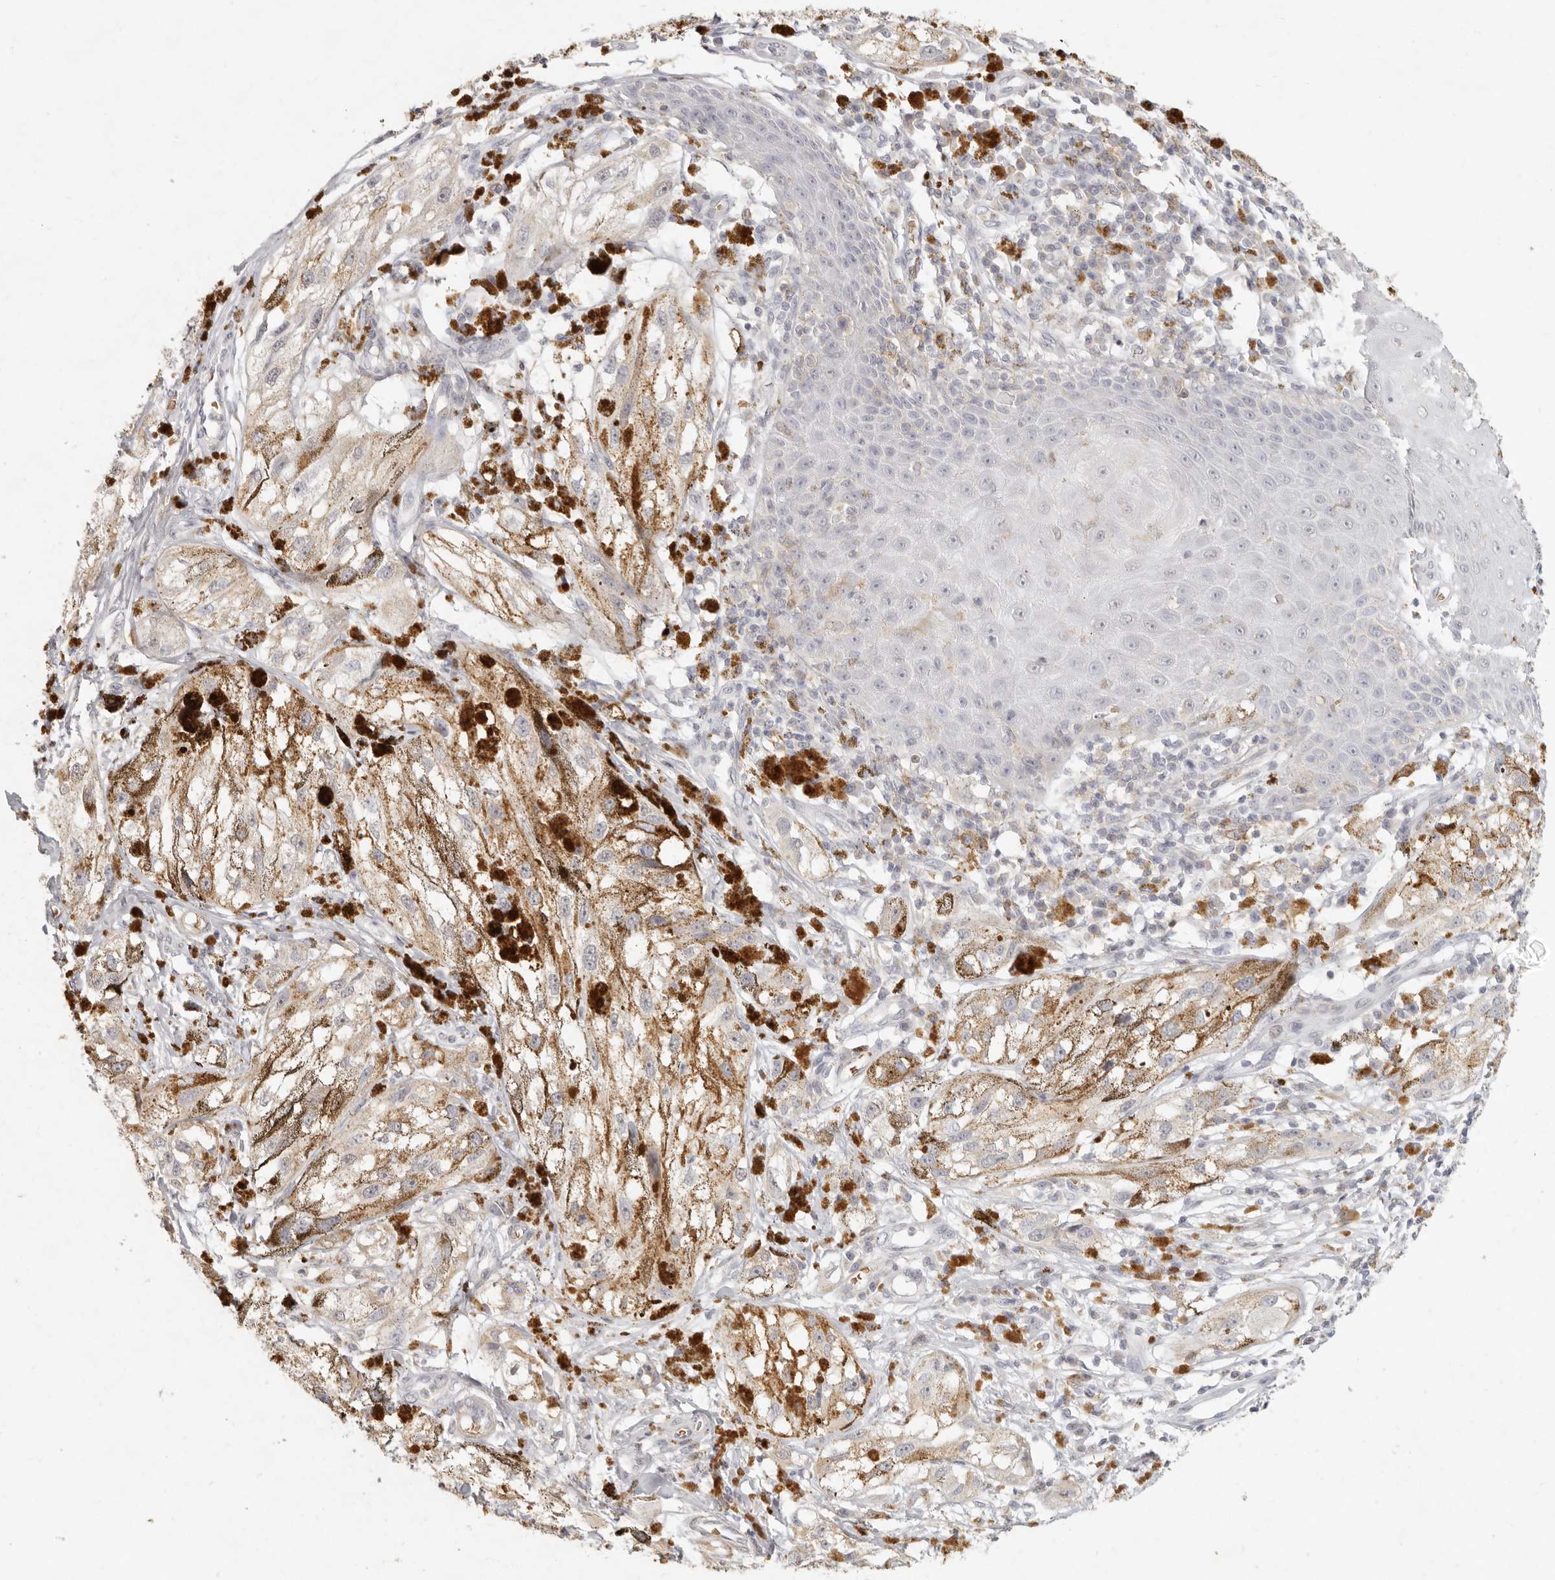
{"staining": {"intensity": "negative", "quantity": "none", "location": "none"}, "tissue": "melanoma", "cell_type": "Tumor cells", "image_type": "cancer", "snomed": [{"axis": "morphology", "description": "Malignant melanoma, NOS"}, {"axis": "topography", "description": "Skin"}], "caption": "DAB immunohistochemical staining of melanoma reveals no significant expression in tumor cells. Nuclei are stained in blue.", "gene": "NIBAN1", "patient": {"sex": "male", "age": 88}}